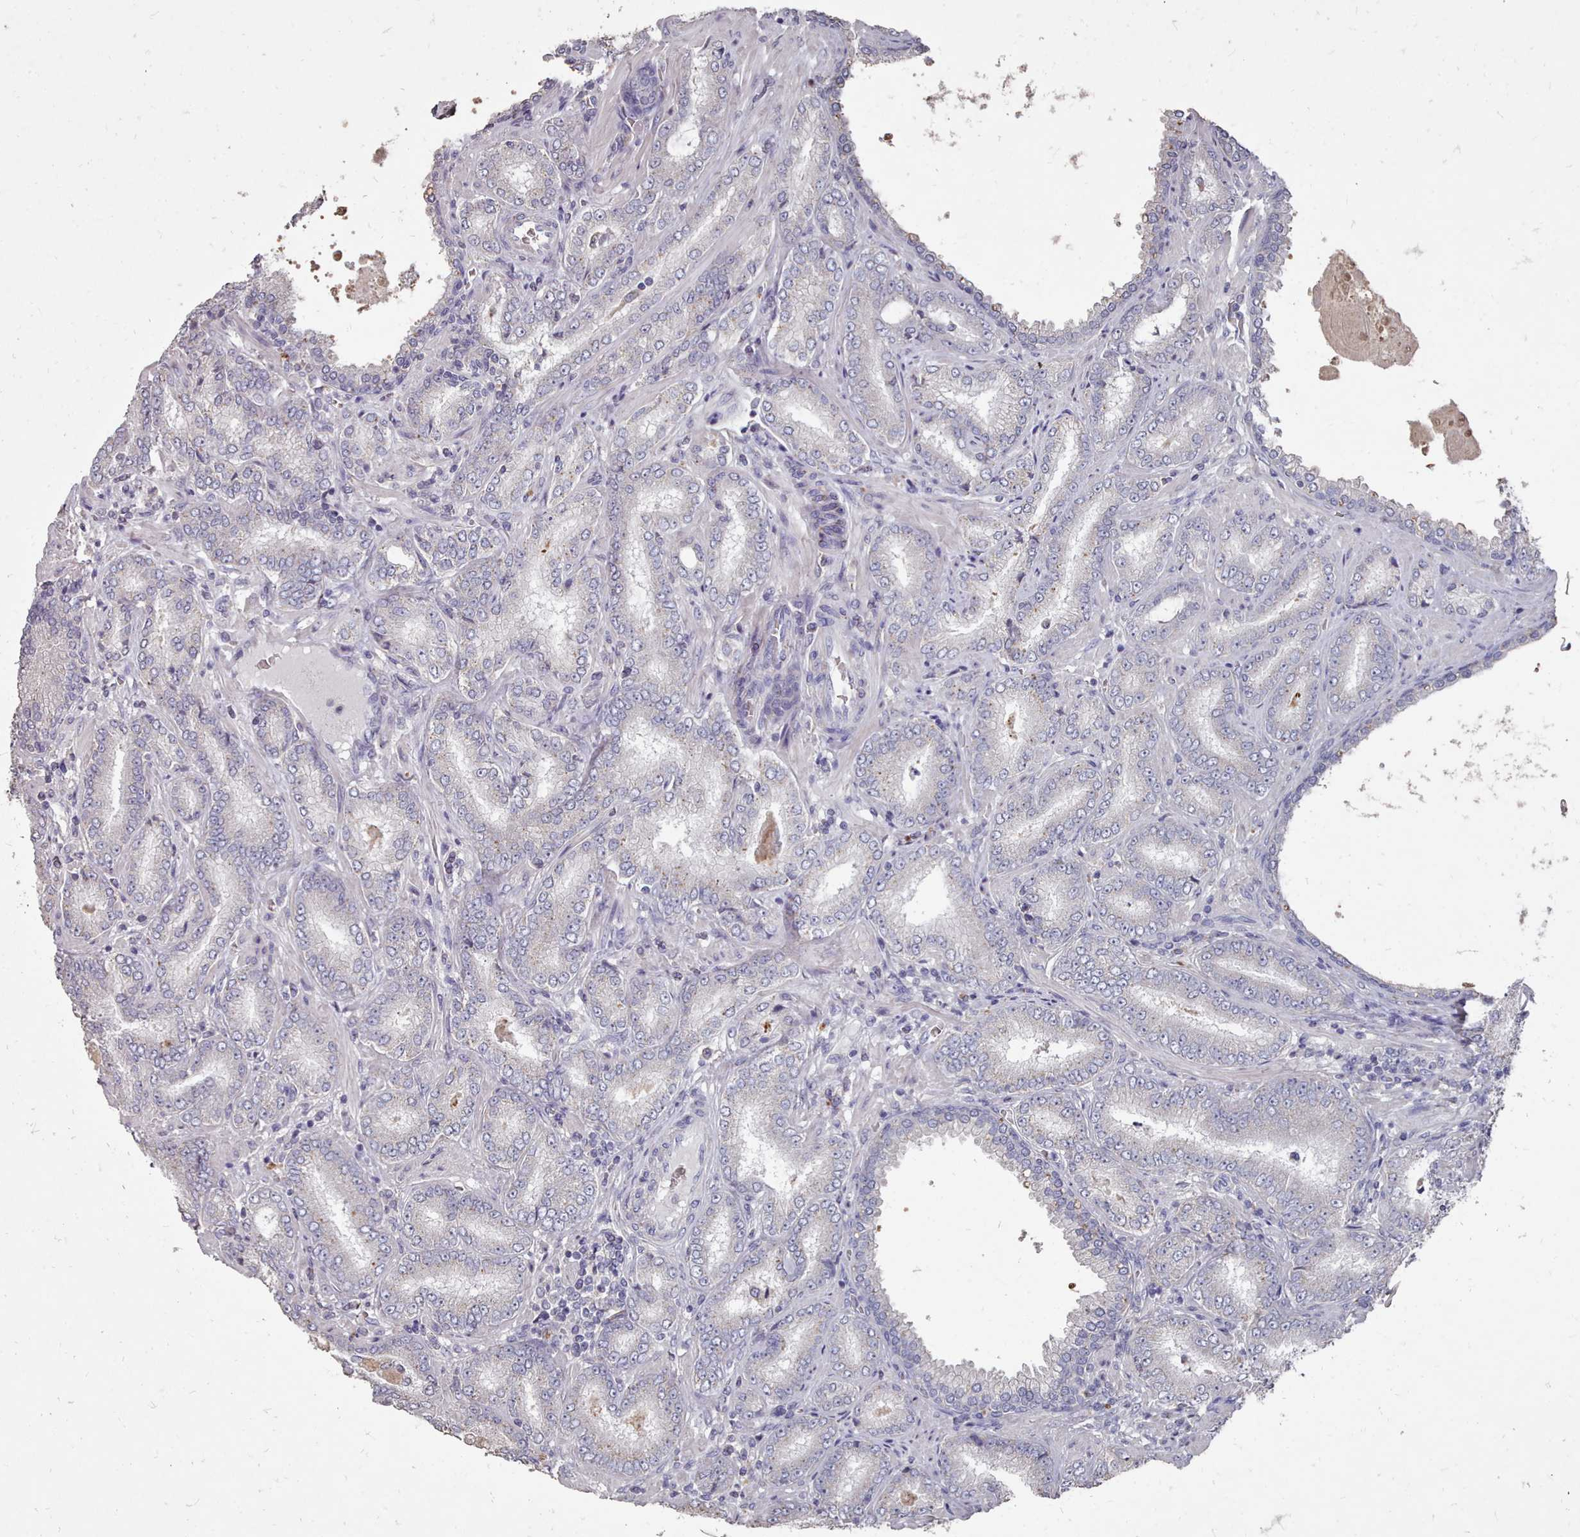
{"staining": {"intensity": "weak", "quantity": "<25%", "location": "cytoplasmic/membranous"}, "tissue": "prostate cancer", "cell_type": "Tumor cells", "image_type": "cancer", "snomed": [{"axis": "morphology", "description": "Adenocarcinoma, High grade"}, {"axis": "topography", "description": "Prostate"}], "caption": "DAB (3,3'-diaminobenzidine) immunohistochemical staining of human prostate cancer exhibits no significant expression in tumor cells. (DAB (3,3'-diaminobenzidine) IHC with hematoxylin counter stain).", "gene": "OTULINL", "patient": {"sex": "male", "age": 72}}